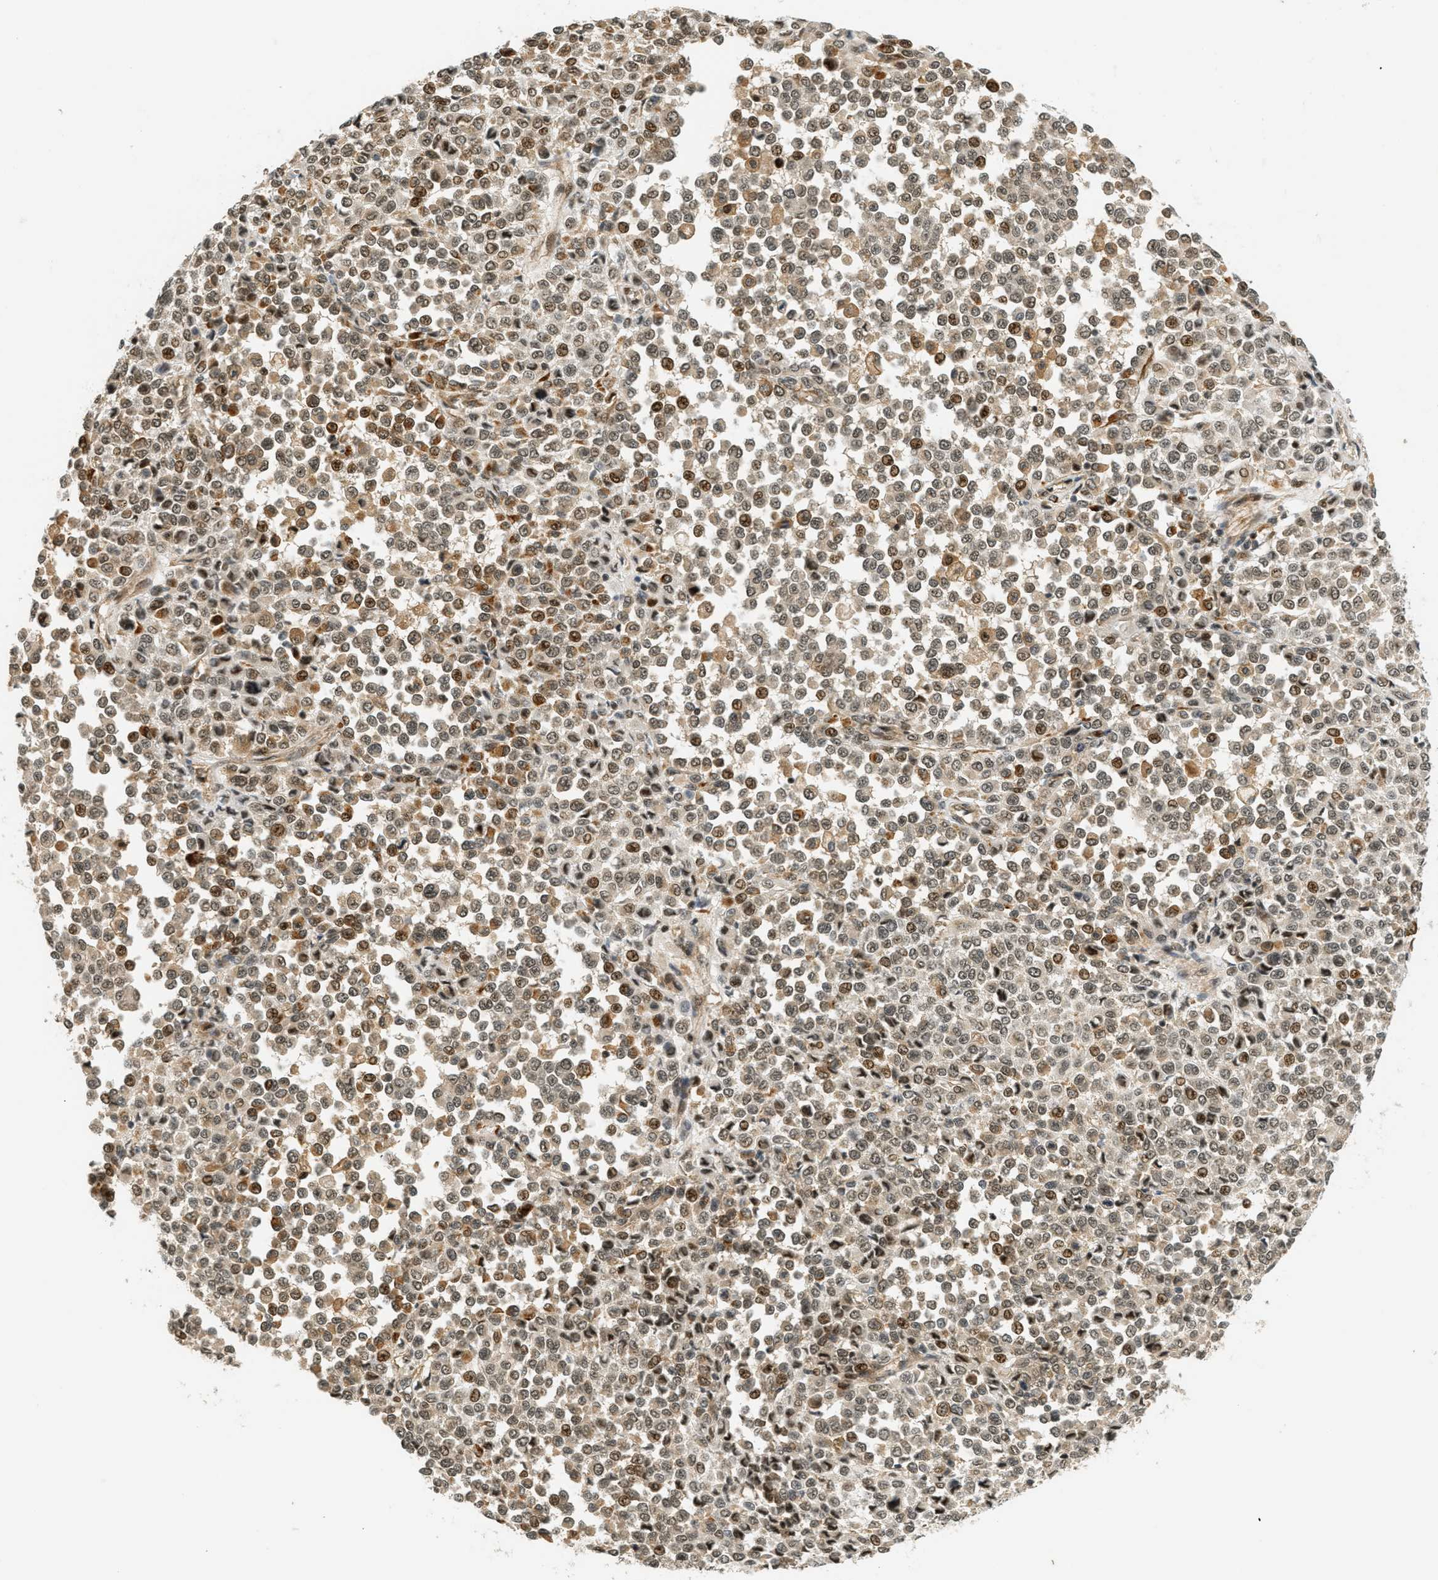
{"staining": {"intensity": "moderate", "quantity": ">75%", "location": "nuclear"}, "tissue": "melanoma", "cell_type": "Tumor cells", "image_type": "cancer", "snomed": [{"axis": "morphology", "description": "Malignant melanoma, Metastatic site"}, {"axis": "topography", "description": "Pancreas"}], "caption": "Malignant melanoma (metastatic site) stained for a protein shows moderate nuclear positivity in tumor cells.", "gene": "FOXM1", "patient": {"sex": "female", "age": 30}}